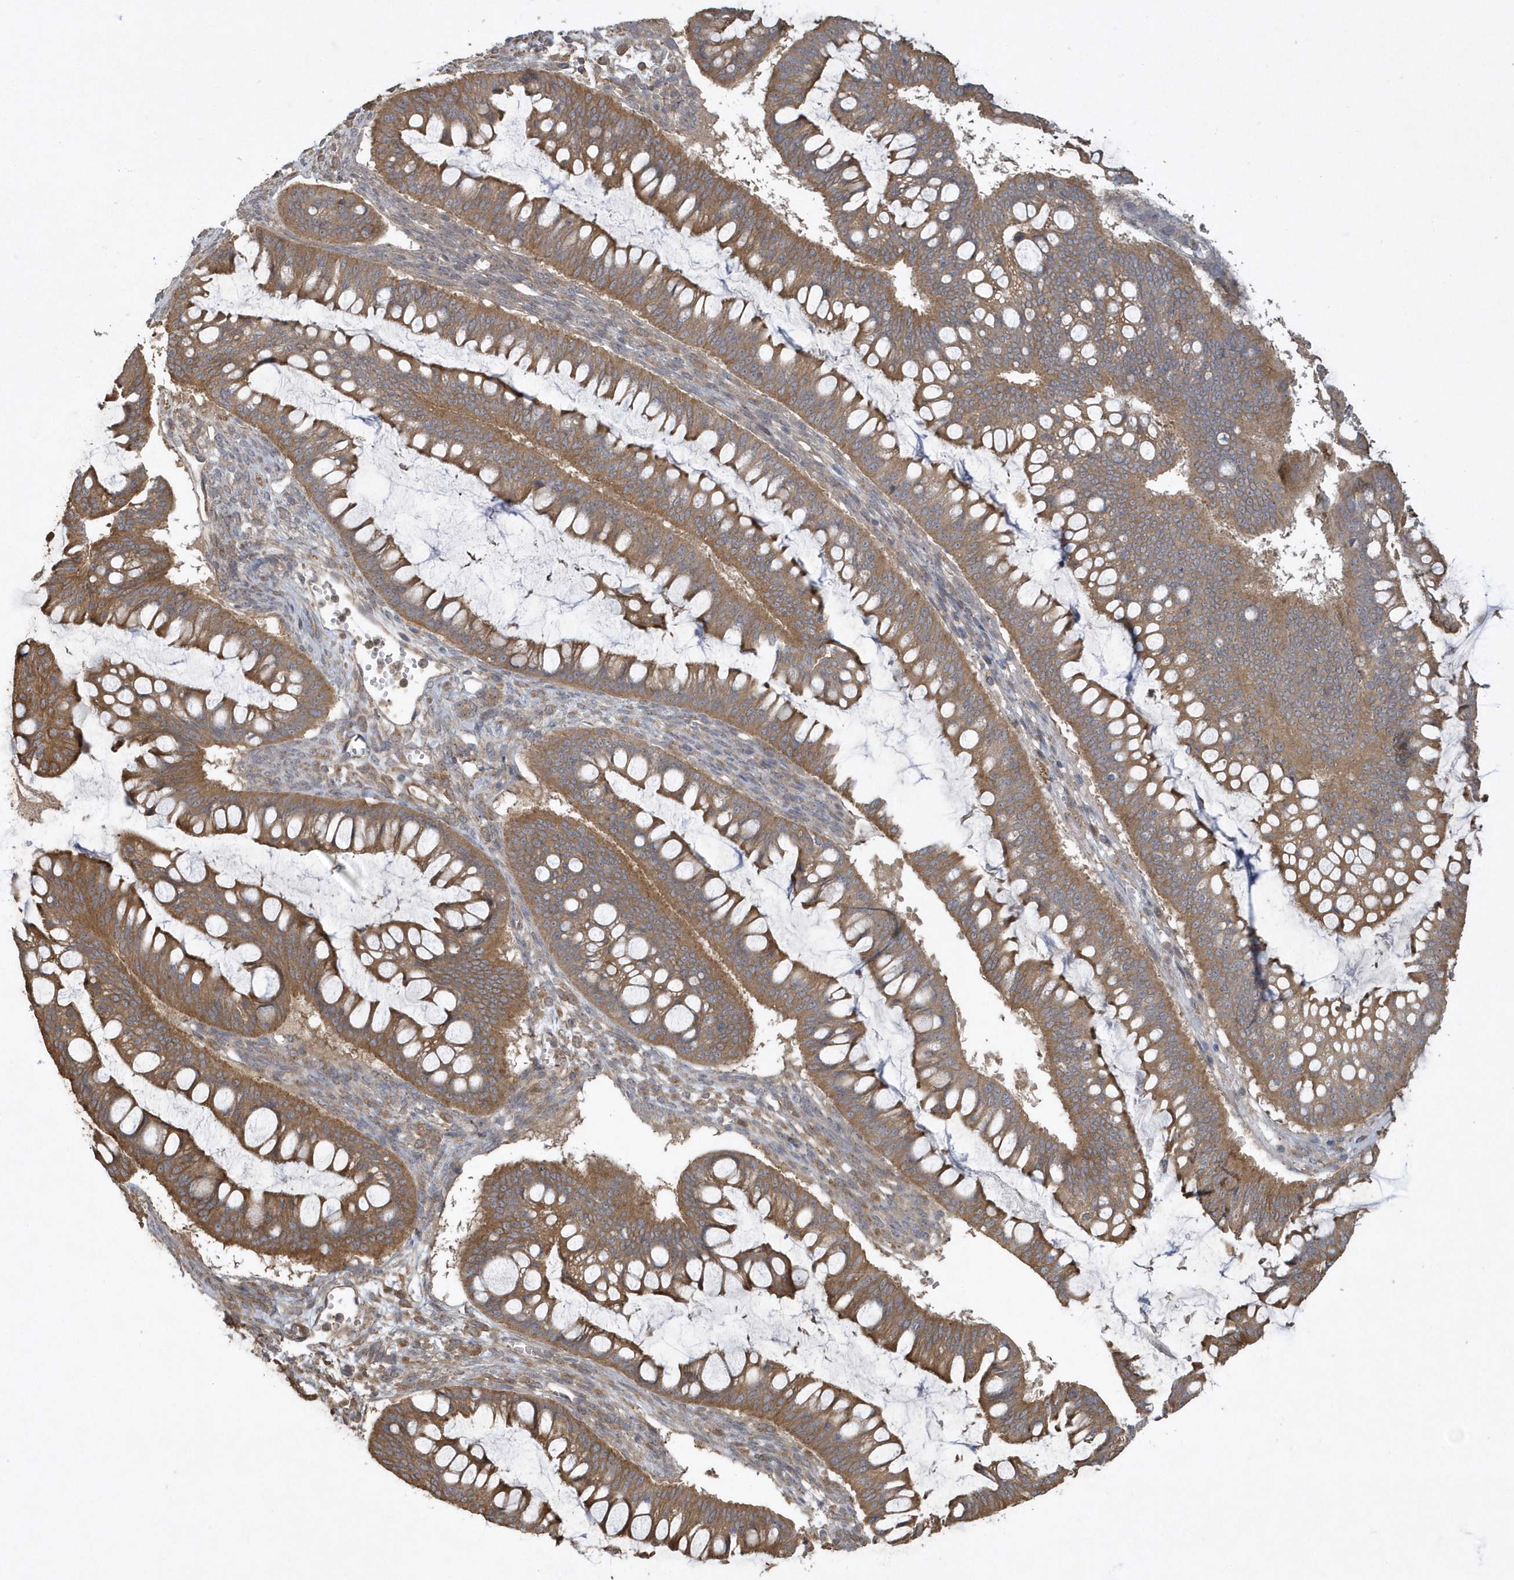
{"staining": {"intensity": "moderate", "quantity": ">75%", "location": "cytoplasmic/membranous"}, "tissue": "ovarian cancer", "cell_type": "Tumor cells", "image_type": "cancer", "snomed": [{"axis": "morphology", "description": "Cystadenocarcinoma, mucinous, NOS"}, {"axis": "topography", "description": "Ovary"}], "caption": "Immunohistochemical staining of ovarian cancer reveals moderate cytoplasmic/membranous protein expression in approximately >75% of tumor cells.", "gene": "SENP8", "patient": {"sex": "female", "age": 73}}